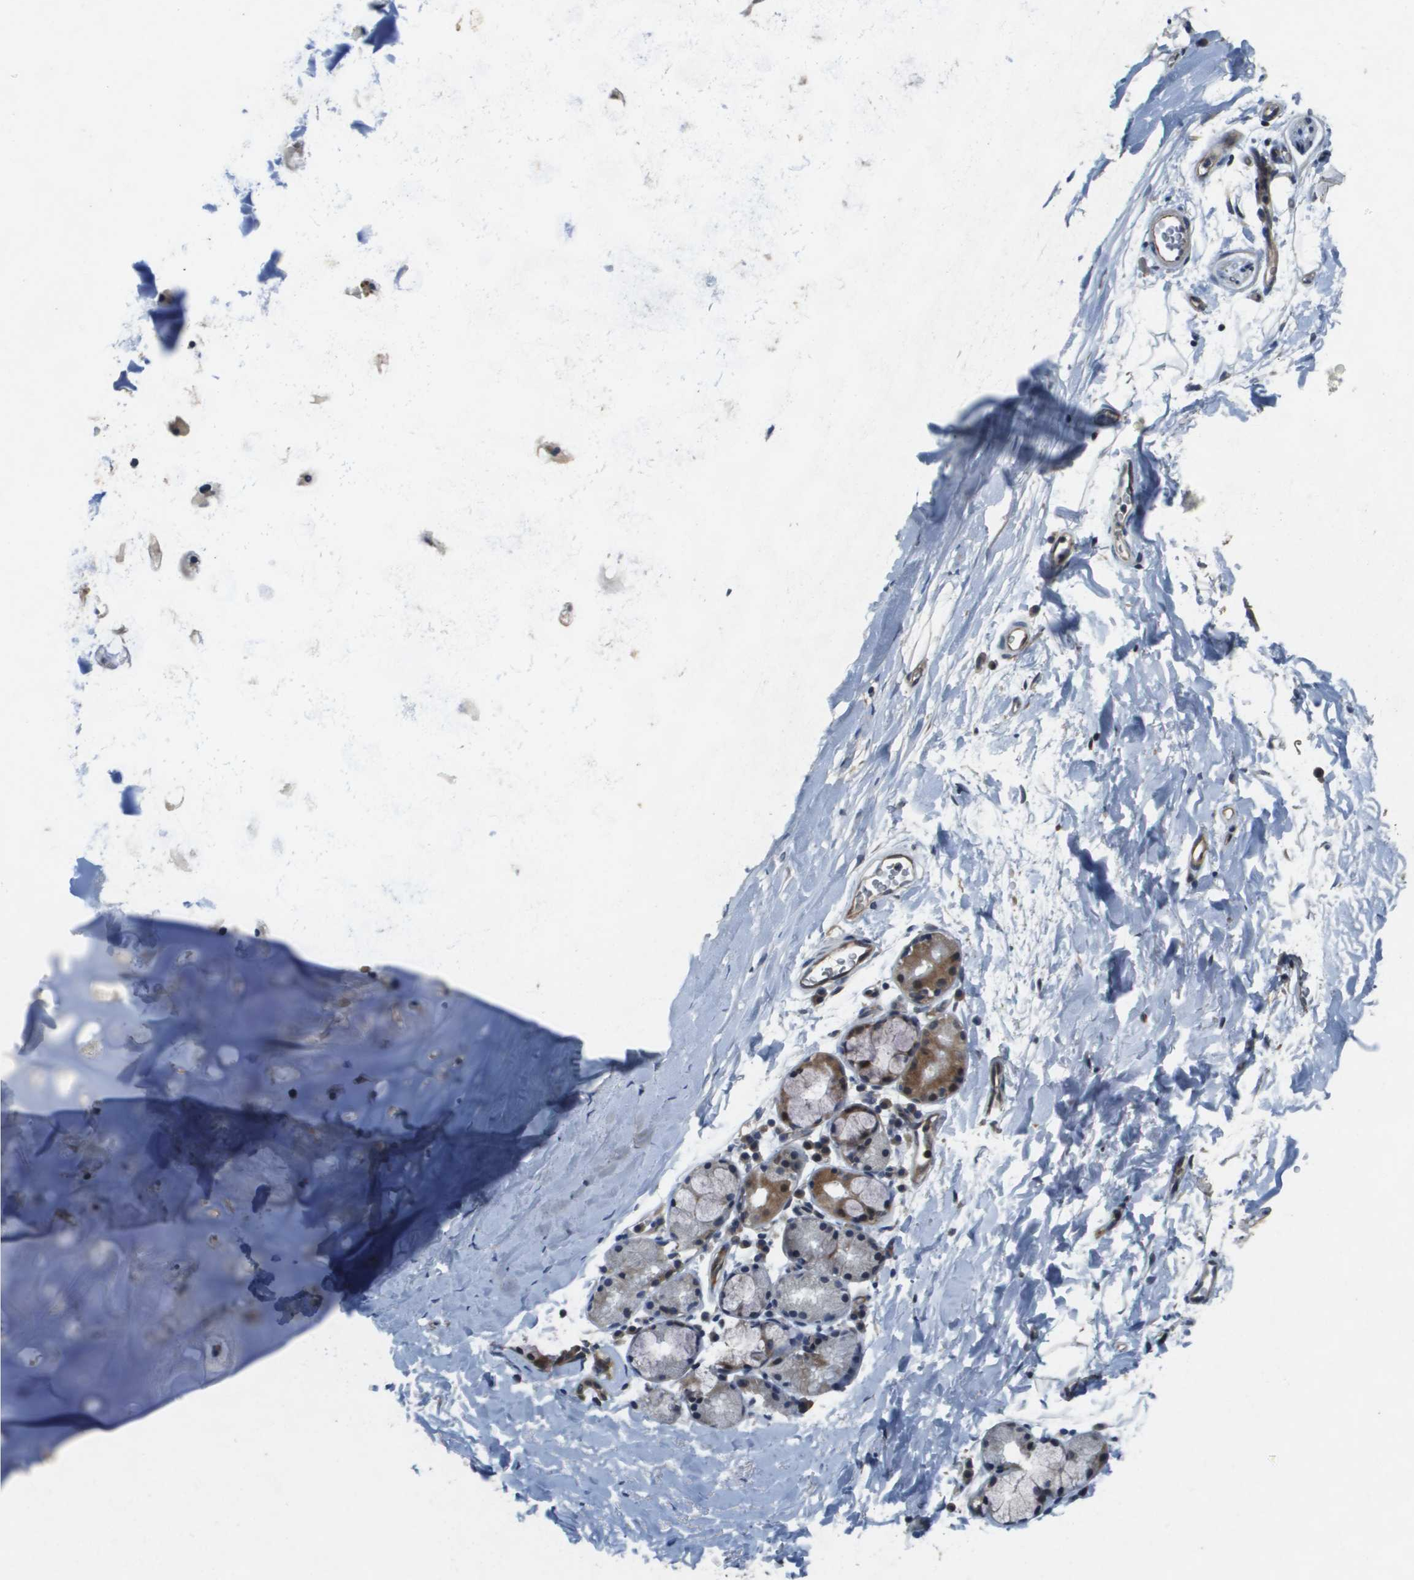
{"staining": {"intensity": "negative", "quantity": "none", "location": "none"}, "tissue": "adipose tissue", "cell_type": "Adipocytes", "image_type": "normal", "snomed": [{"axis": "morphology", "description": "Normal tissue, NOS"}, {"axis": "topography", "description": "Cartilage tissue"}, {"axis": "topography", "description": "Bronchus"}], "caption": "This image is of unremarkable adipose tissue stained with immunohistochemistry to label a protein in brown with the nuclei are counter-stained blue. There is no staining in adipocytes. (DAB immunohistochemistry (IHC) with hematoxylin counter stain).", "gene": "SCN4B", "patient": {"sex": "female", "age": 53}}